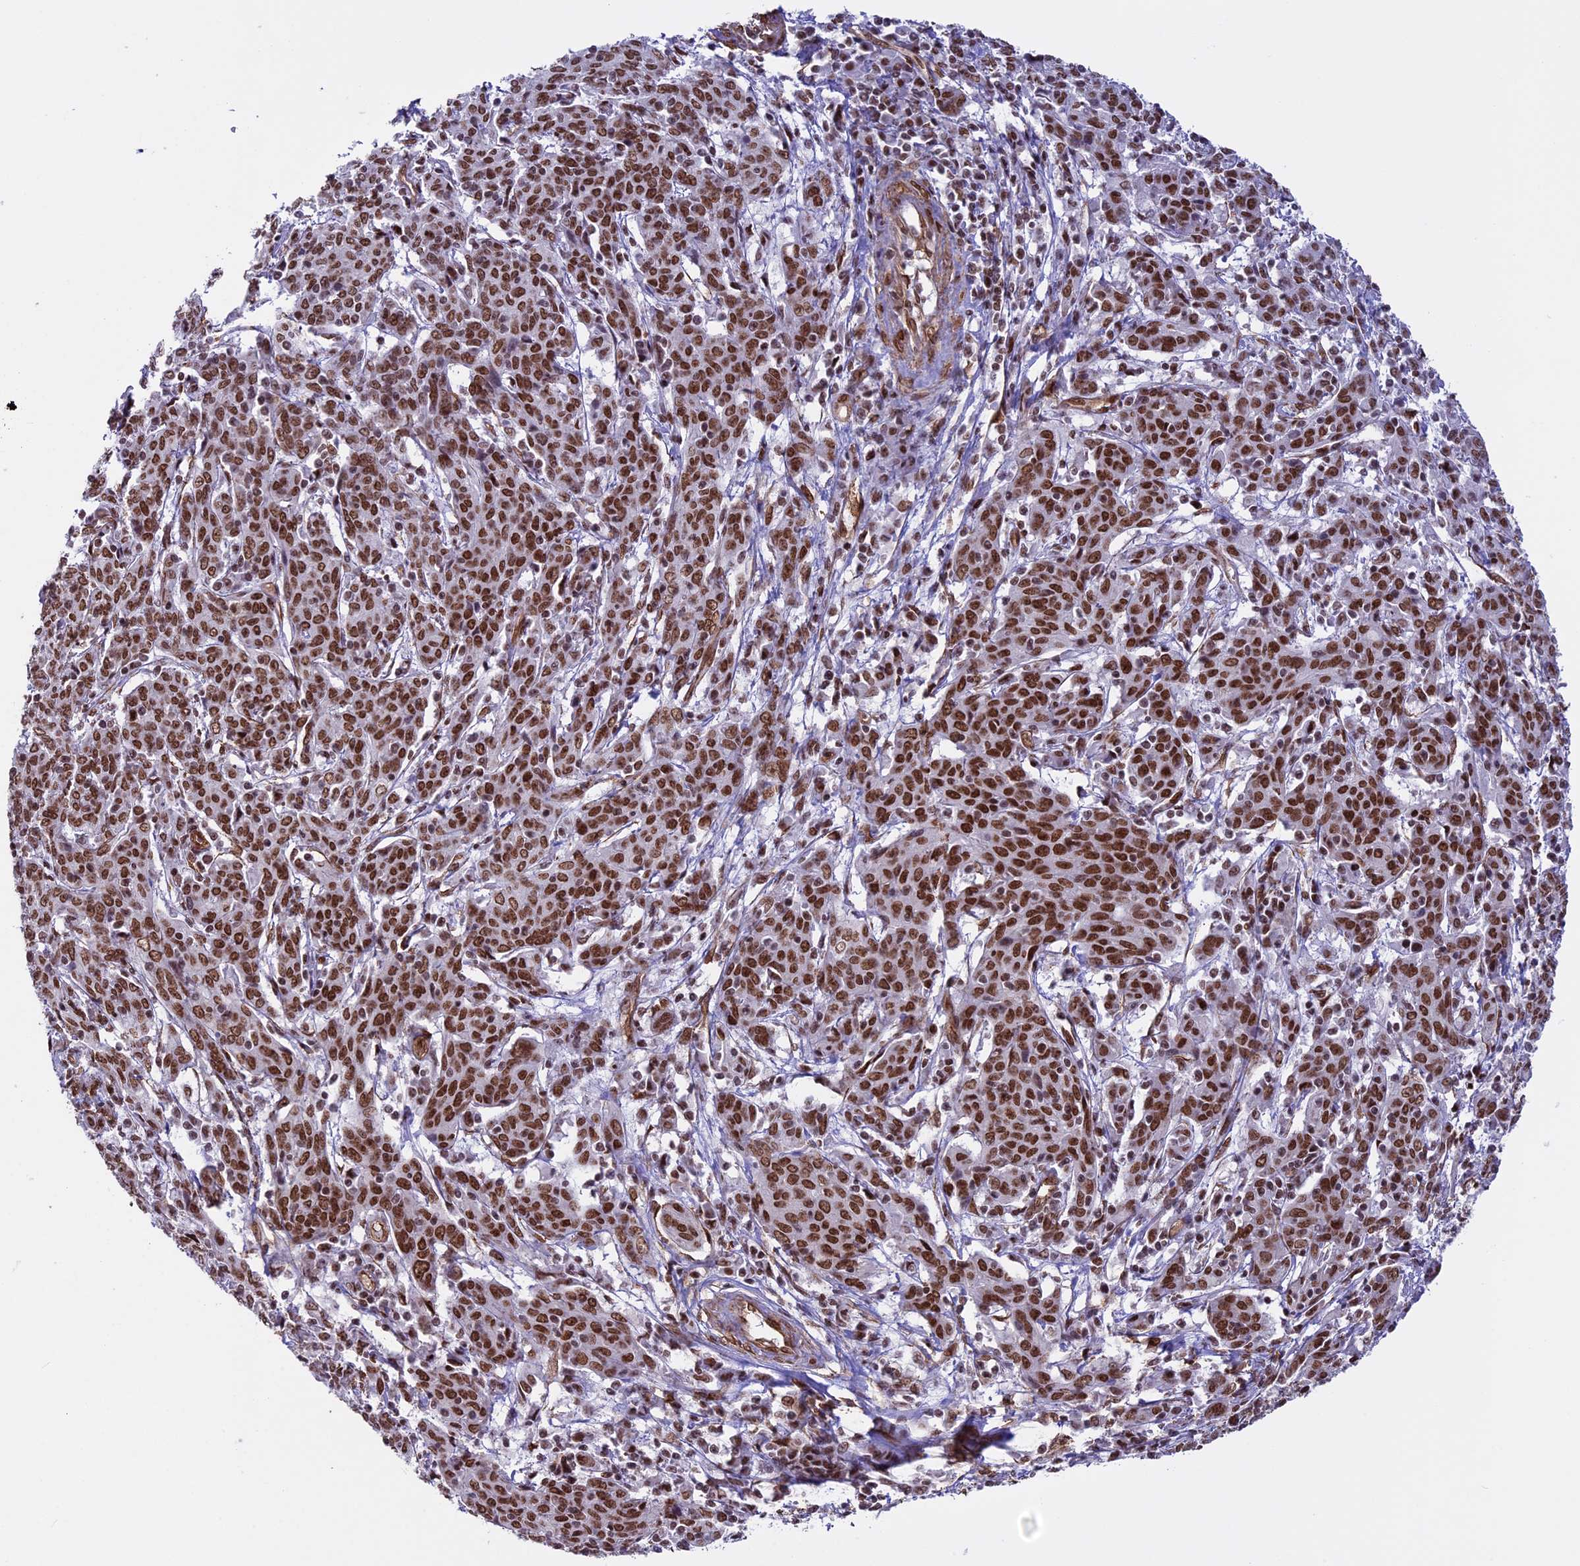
{"staining": {"intensity": "strong", "quantity": ">75%", "location": "nuclear"}, "tissue": "cervical cancer", "cell_type": "Tumor cells", "image_type": "cancer", "snomed": [{"axis": "morphology", "description": "Squamous cell carcinoma, NOS"}, {"axis": "topography", "description": "Cervix"}], "caption": "A high-resolution histopathology image shows immunohistochemistry (IHC) staining of cervical cancer (squamous cell carcinoma), which reveals strong nuclear positivity in about >75% of tumor cells. (Brightfield microscopy of DAB IHC at high magnification).", "gene": "MPHOSPH8", "patient": {"sex": "female", "age": 67}}